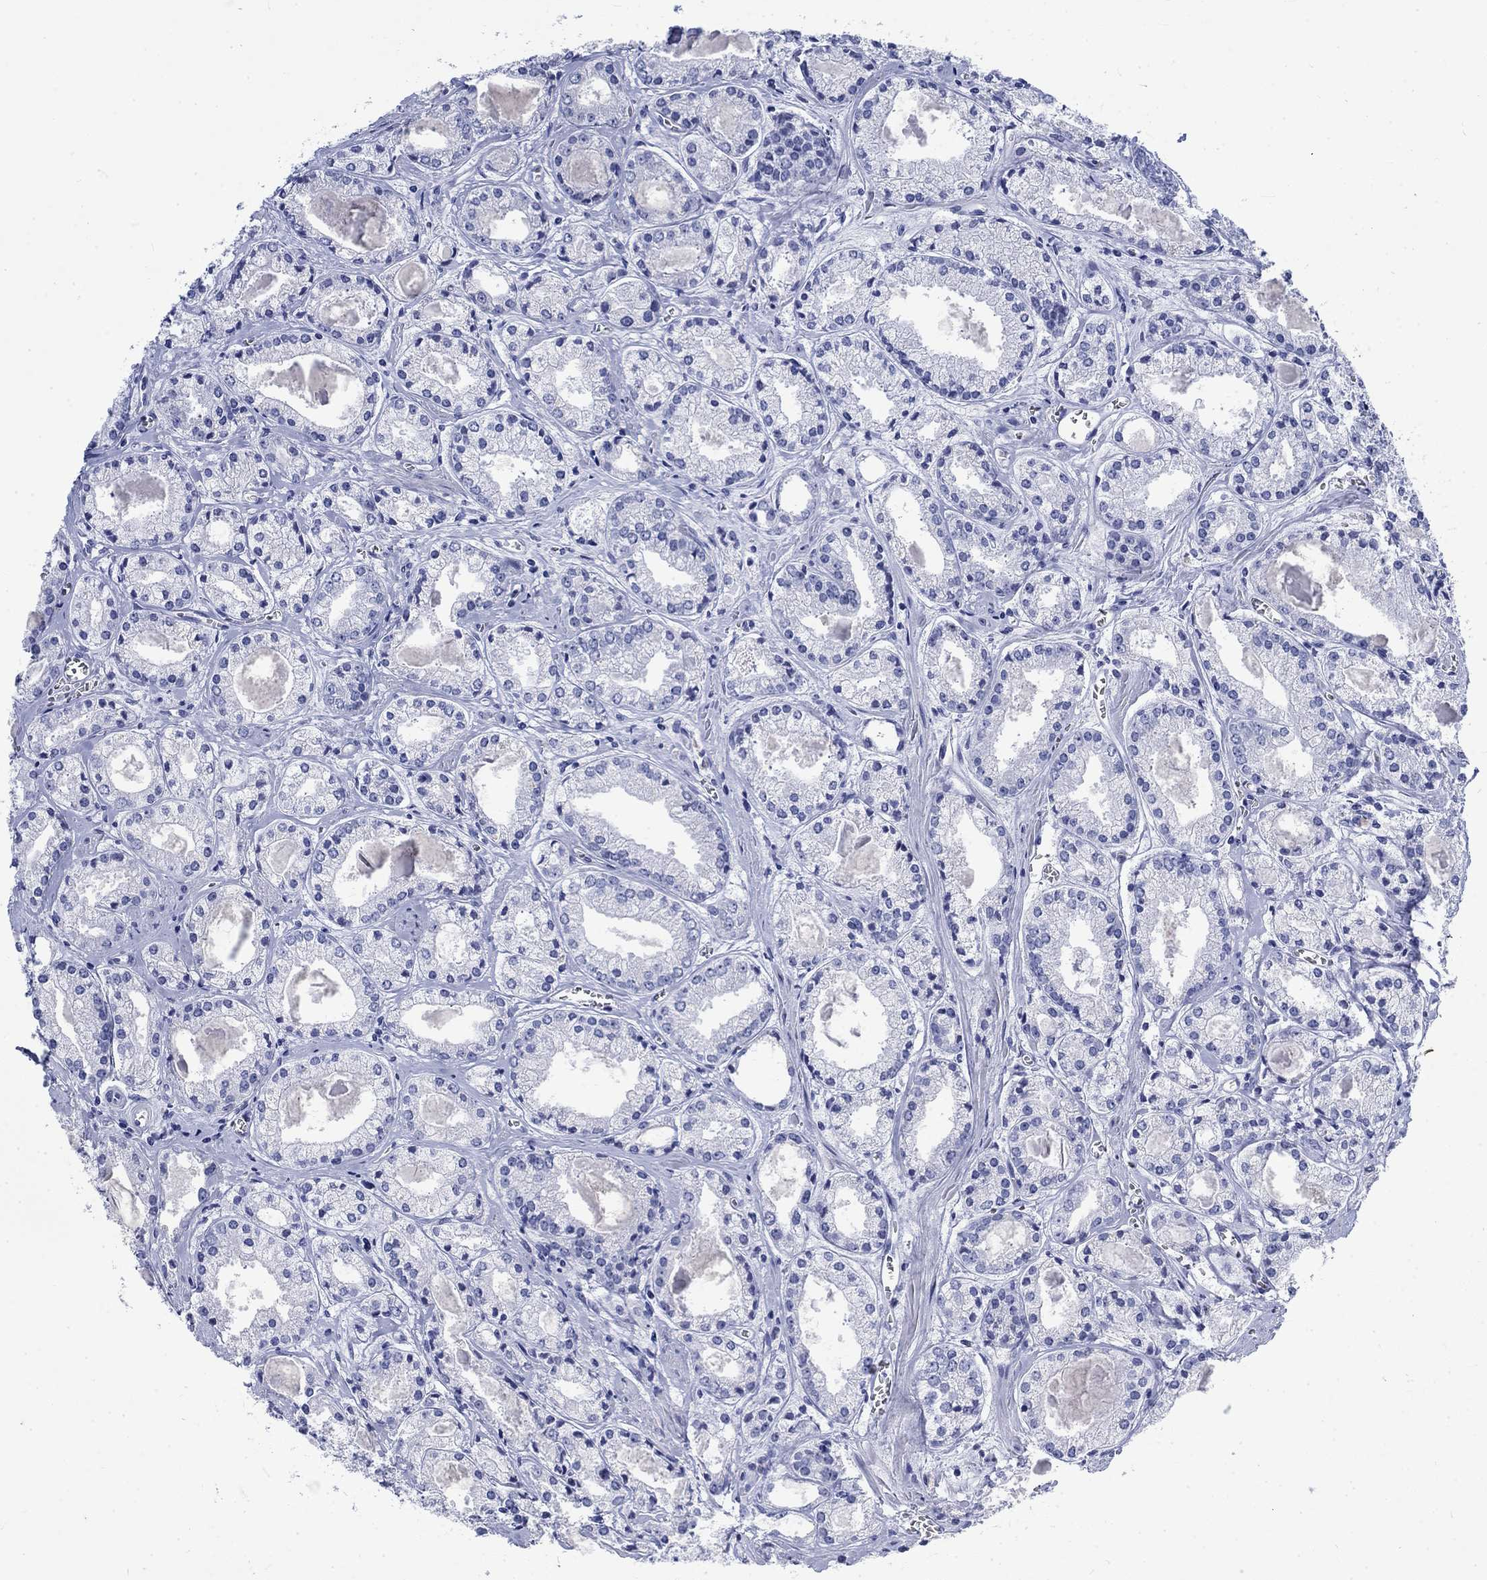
{"staining": {"intensity": "negative", "quantity": "none", "location": "none"}, "tissue": "prostate cancer", "cell_type": "Tumor cells", "image_type": "cancer", "snomed": [{"axis": "morphology", "description": "Adenocarcinoma, NOS"}, {"axis": "topography", "description": "Prostate"}], "caption": "Immunohistochemical staining of human prostate cancer (adenocarcinoma) displays no significant positivity in tumor cells.", "gene": "KRT76", "patient": {"sex": "male", "age": 72}}